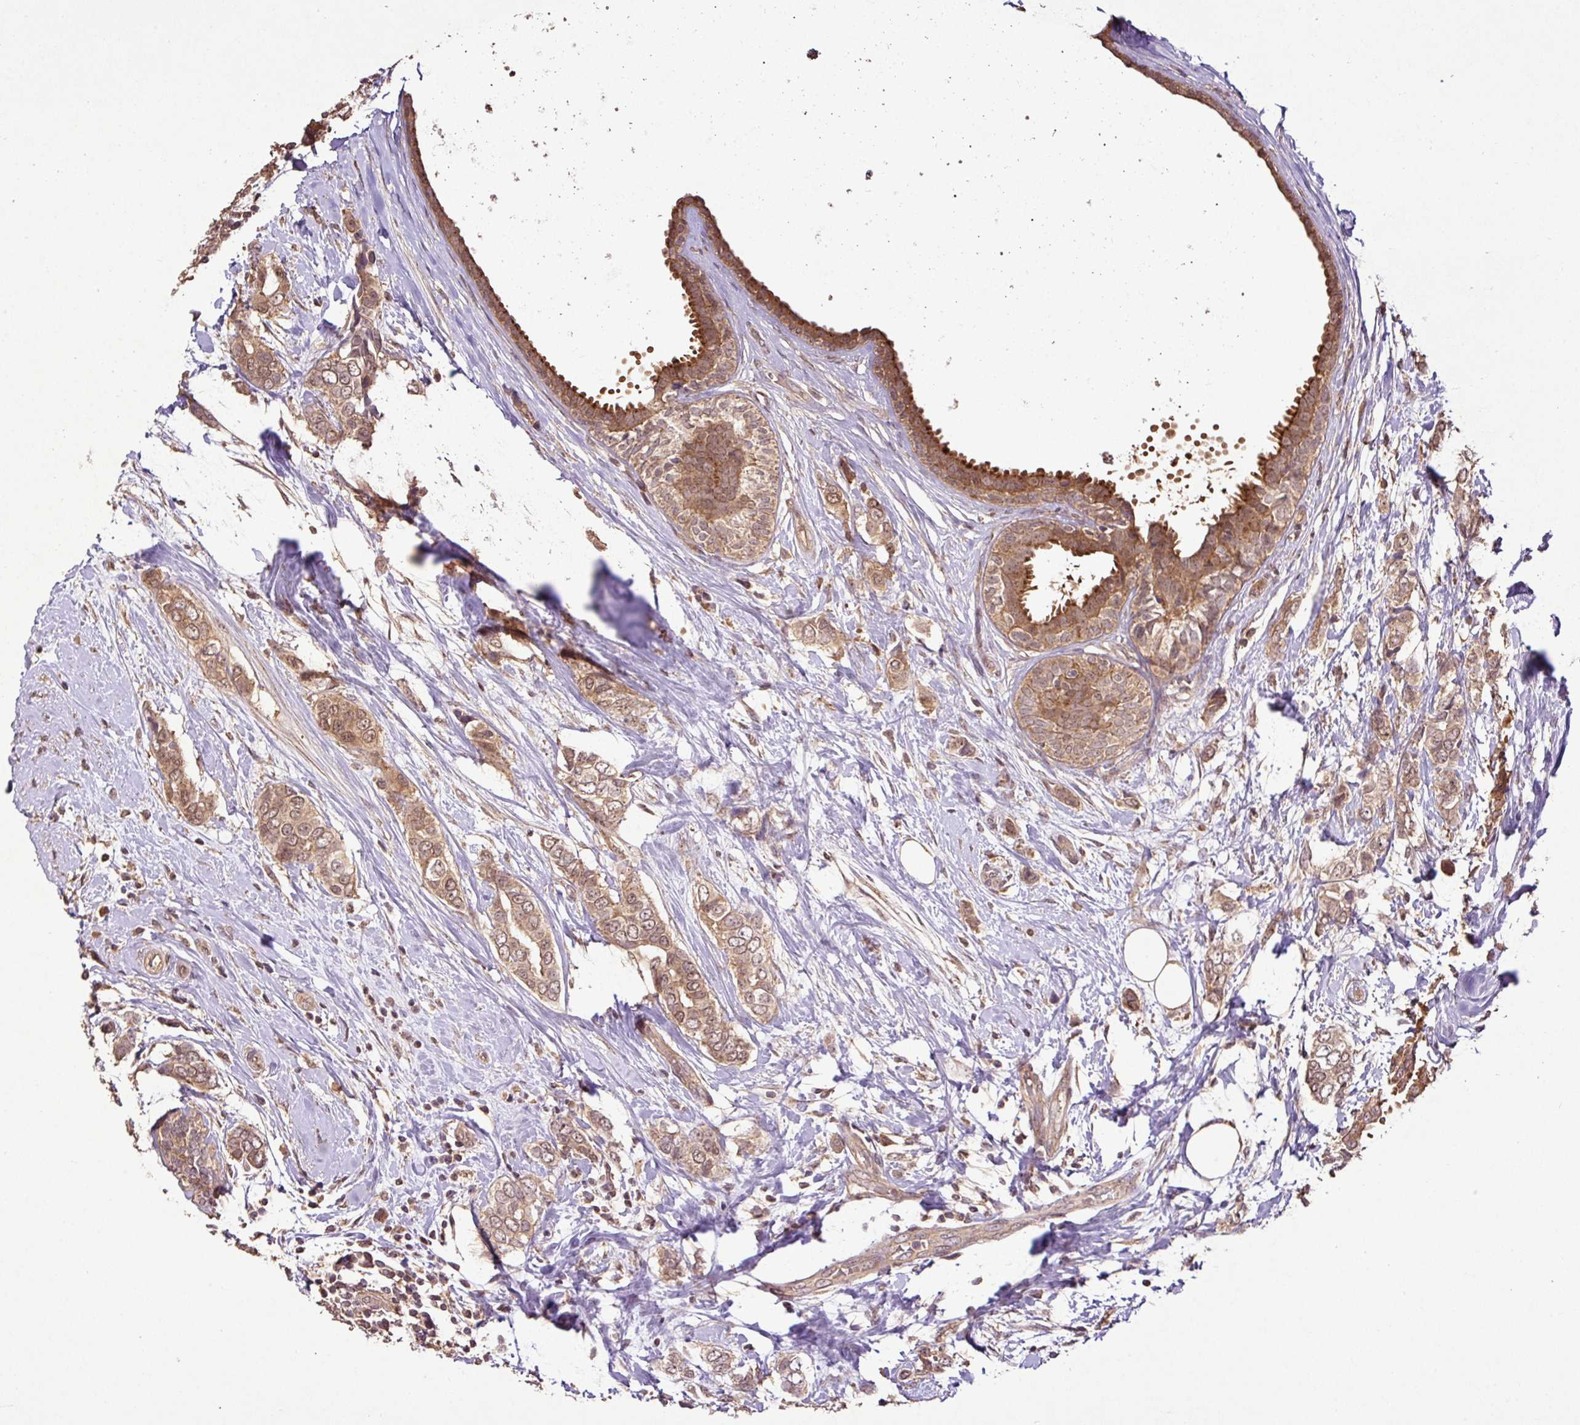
{"staining": {"intensity": "moderate", "quantity": ">75%", "location": "cytoplasmic/membranous,nuclear"}, "tissue": "breast cancer", "cell_type": "Tumor cells", "image_type": "cancer", "snomed": [{"axis": "morphology", "description": "Lobular carcinoma"}, {"axis": "topography", "description": "Breast"}], "caption": "Immunohistochemistry (IHC) staining of breast cancer, which demonstrates medium levels of moderate cytoplasmic/membranous and nuclear positivity in about >75% of tumor cells indicating moderate cytoplasmic/membranous and nuclear protein staining. The staining was performed using DAB (brown) for protein detection and nuclei were counterstained in hematoxylin (blue).", "gene": "FAIM", "patient": {"sex": "female", "age": 51}}